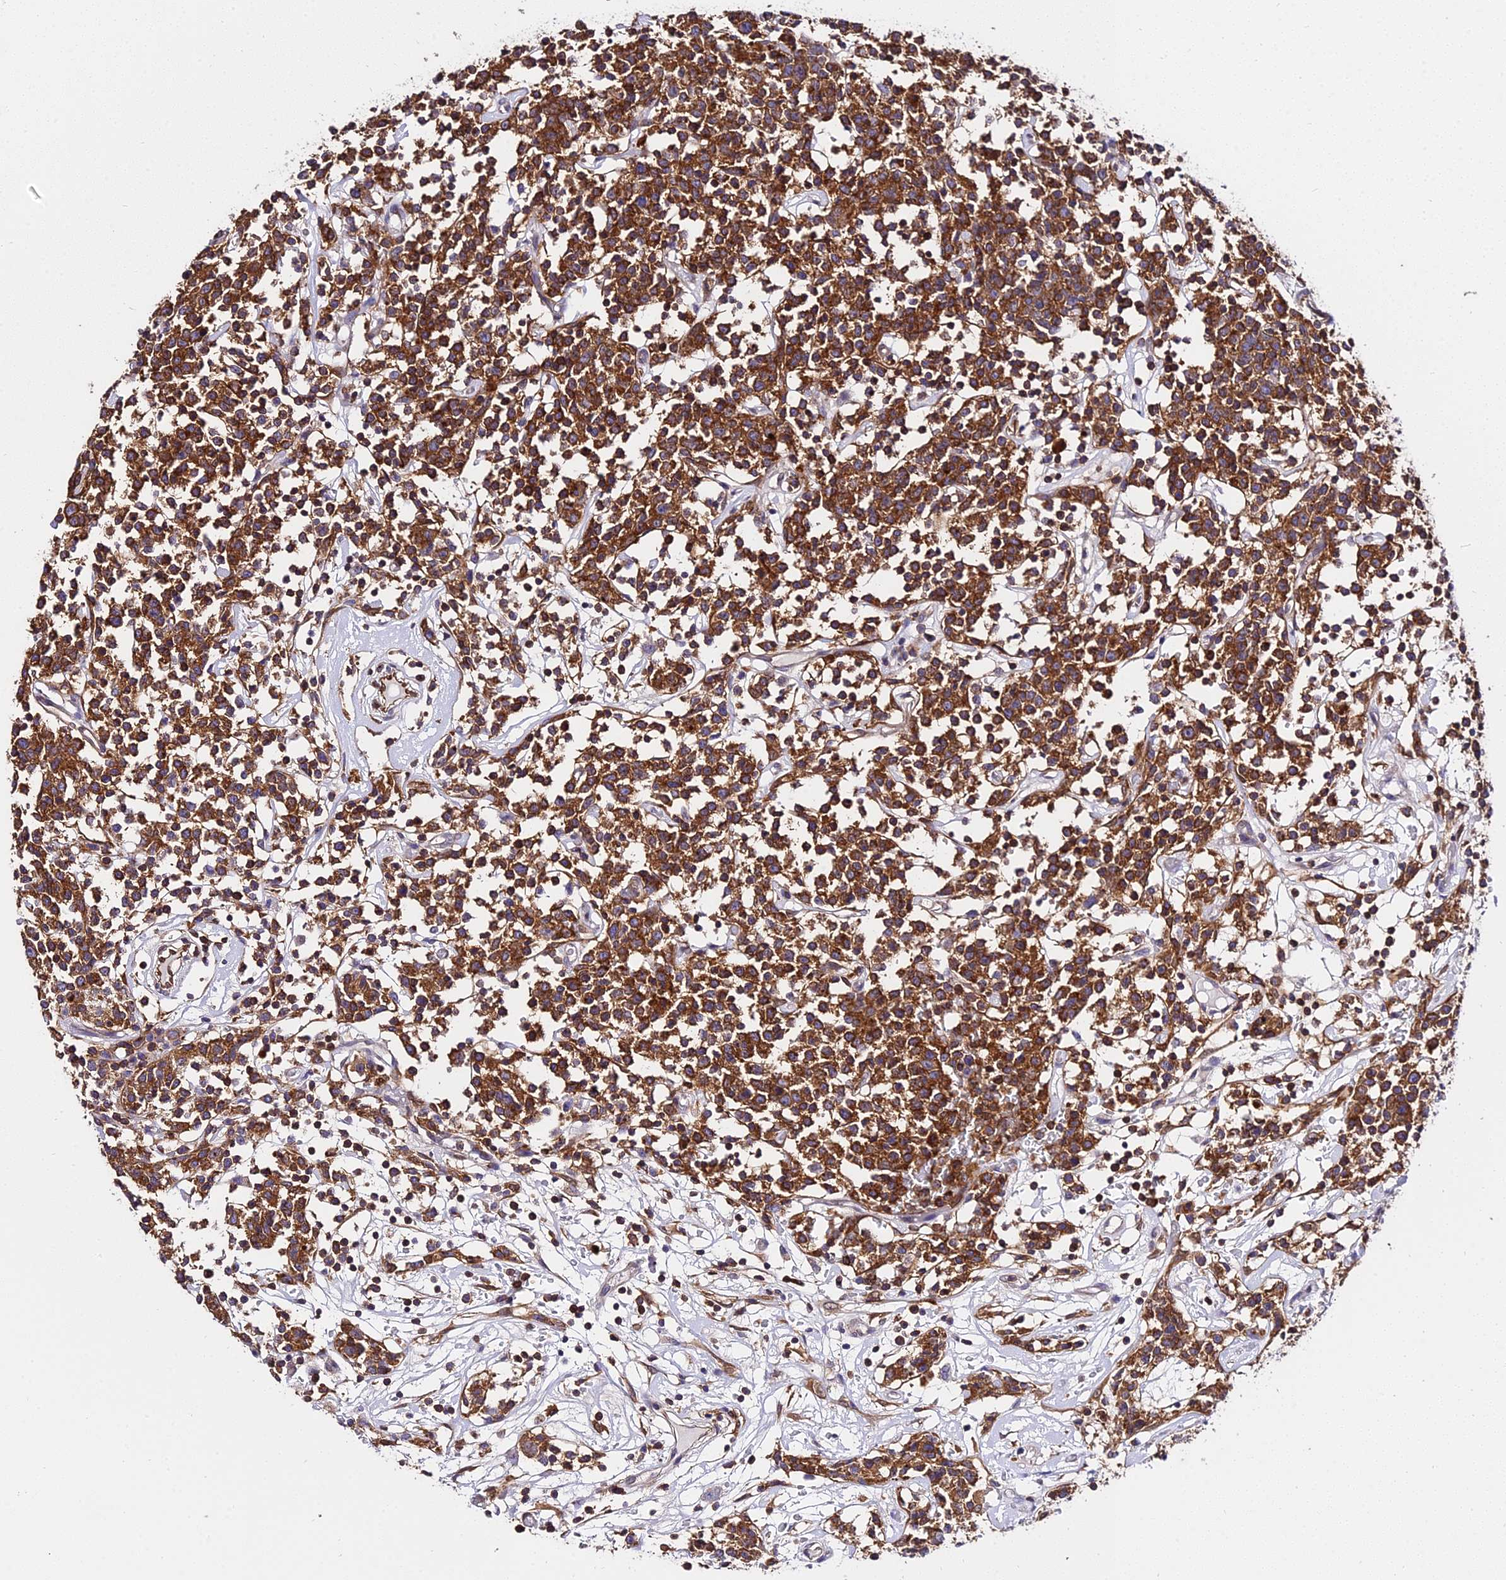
{"staining": {"intensity": "strong", "quantity": ">75%", "location": "cytoplasmic/membranous"}, "tissue": "lymphoma", "cell_type": "Tumor cells", "image_type": "cancer", "snomed": [{"axis": "morphology", "description": "Malignant lymphoma, non-Hodgkin's type, Low grade"}, {"axis": "topography", "description": "Small intestine"}], "caption": "A histopathology image of human low-grade malignant lymphoma, non-Hodgkin's type stained for a protein shows strong cytoplasmic/membranous brown staining in tumor cells.", "gene": "CSRP1", "patient": {"sex": "female", "age": 59}}